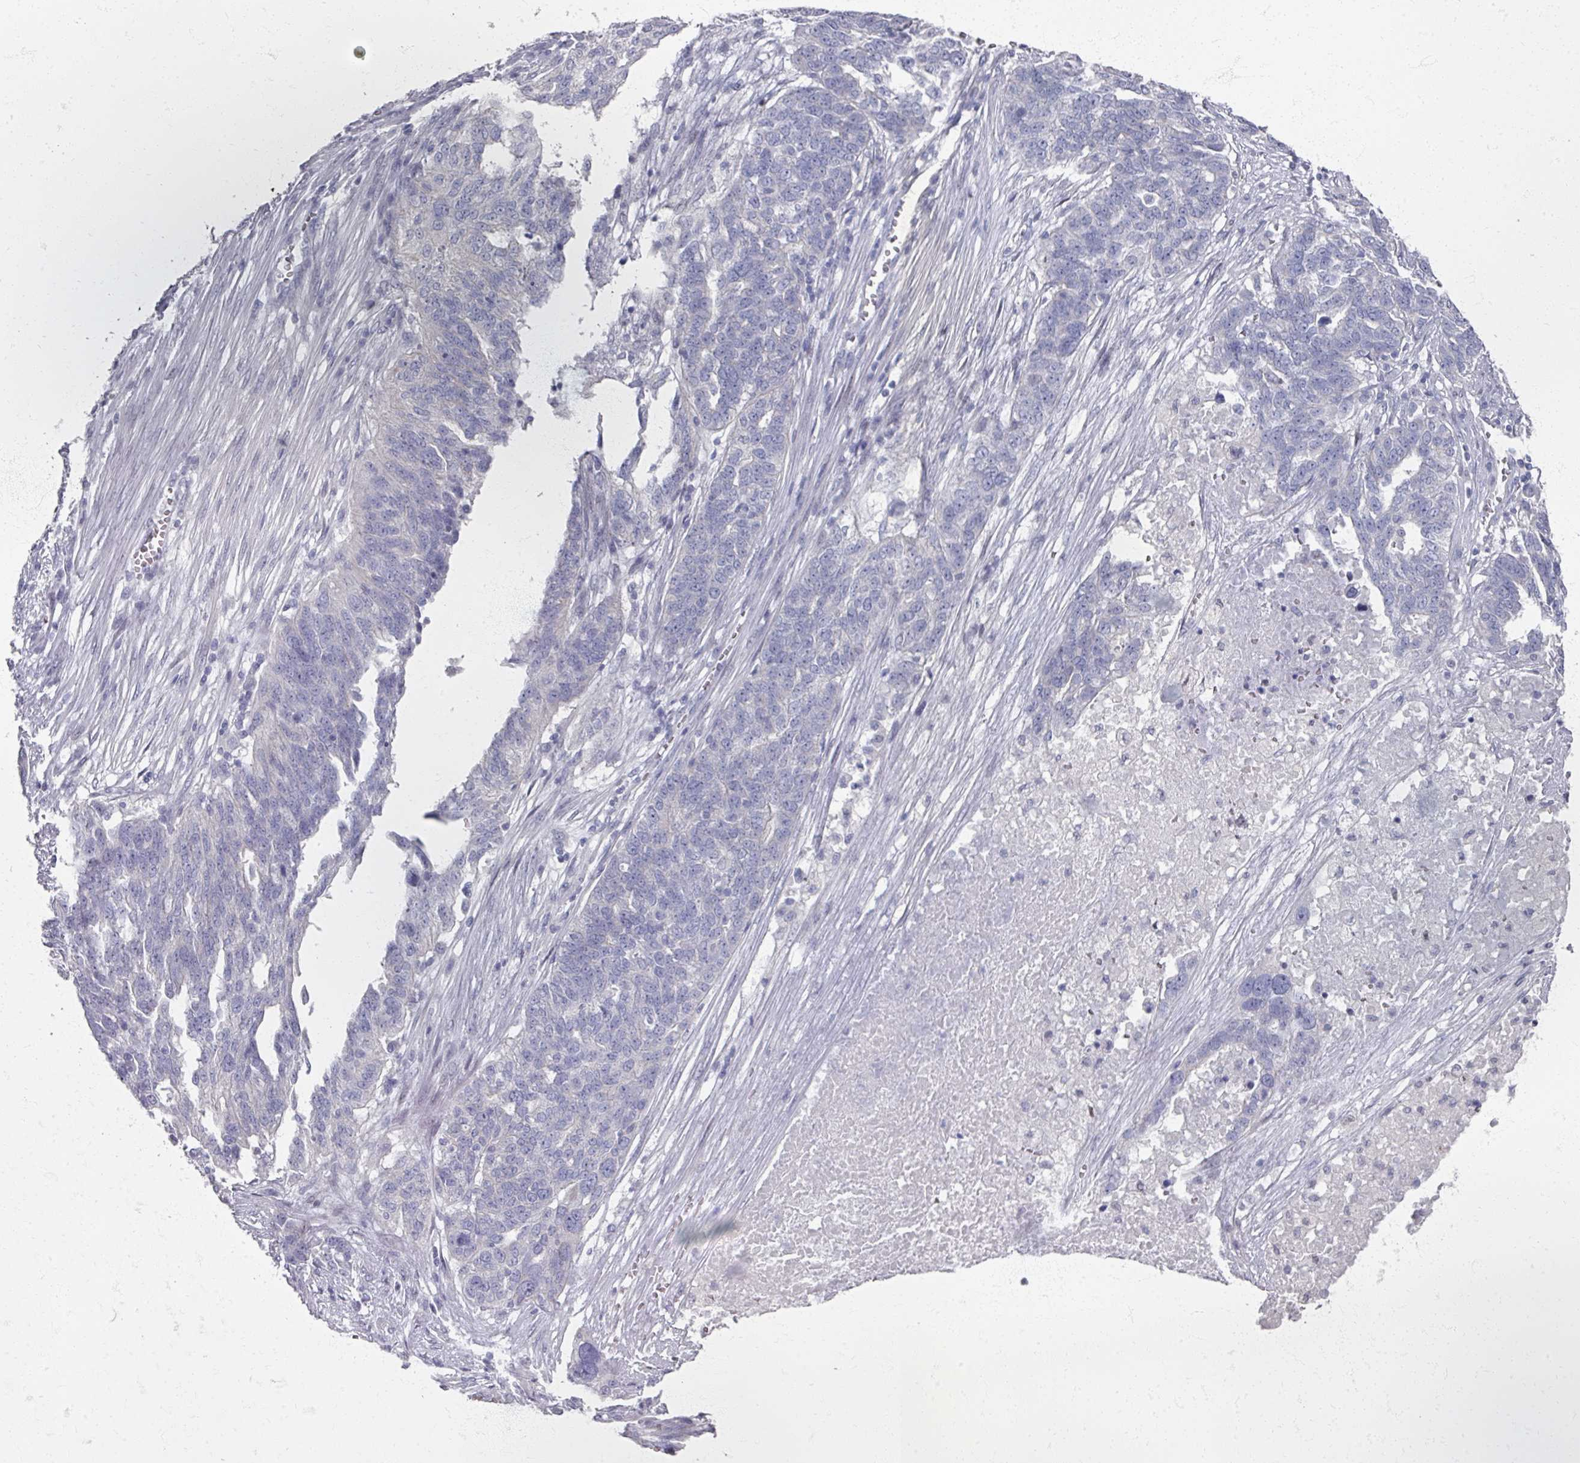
{"staining": {"intensity": "negative", "quantity": "none", "location": "none"}, "tissue": "ovarian cancer", "cell_type": "Tumor cells", "image_type": "cancer", "snomed": [{"axis": "morphology", "description": "Cystadenocarcinoma, serous, NOS"}, {"axis": "topography", "description": "Ovary"}], "caption": "Immunohistochemistry (IHC) histopathology image of neoplastic tissue: human ovarian cancer (serous cystadenocarcinoma) stained with DAB exhibits no significant protein staining in tumor cells.", "gene": "TTYH3", "patient": {"sex": "female", "age": 59}}